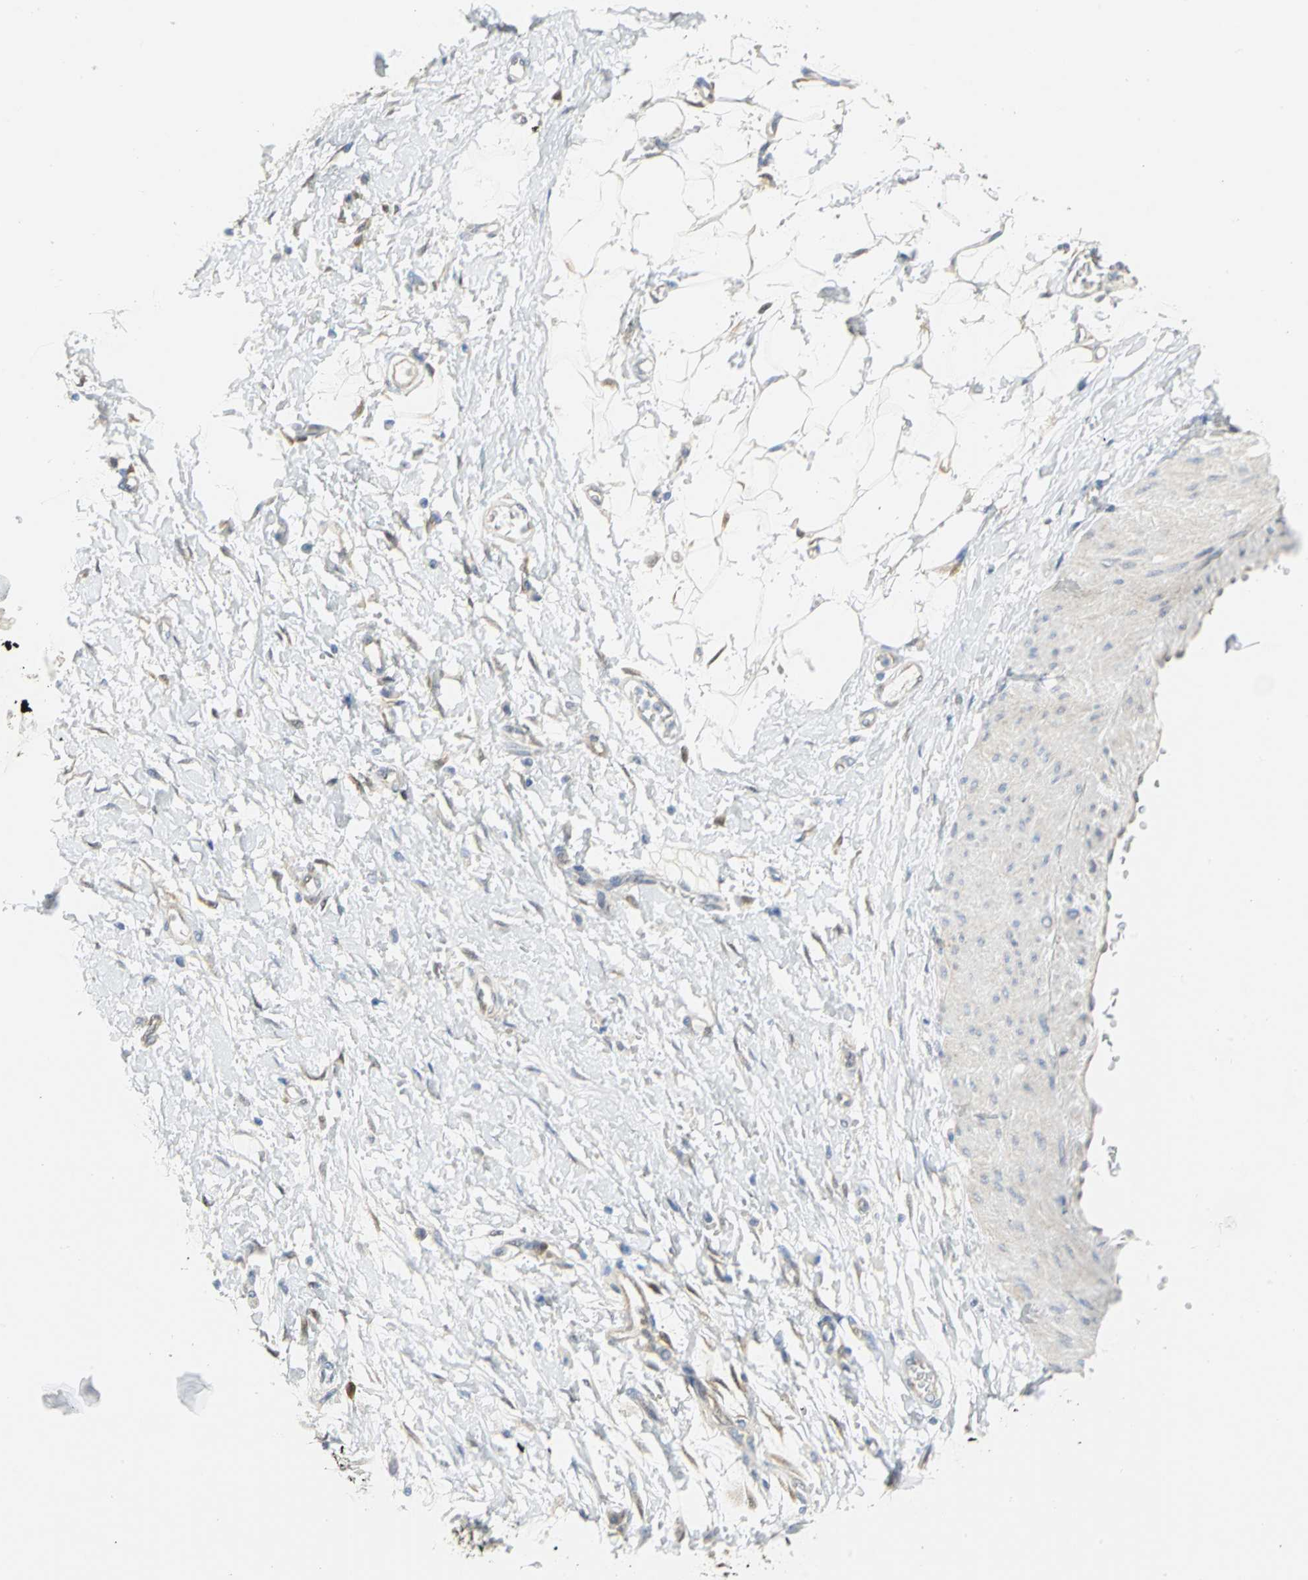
{"staining": {"intensity": "moderate", "quantity": "<25%", "location": "cytoplasmic/membranous"}, "tissue": "adipose tissue", "cell_type": "Adipocytes", "image_type": "normal", "snomed": [{"axis": "morphology", "description": "Normal tissue, NOS"}, {"axis": "morphology", "description": "Urothelial carcinoma, High grade"}, {"axis": "topography", "description": "Vascular tissue"}, {"axis": "topography", "description": "Urinary bladder"}], "caption": "A brown stain highlights moderate cytoplasmic/membranous expression of a protein in adipocytes of benign adipose tissue.", "gene": "PGM3", "patient": {"sex": "female", "age": 56}}